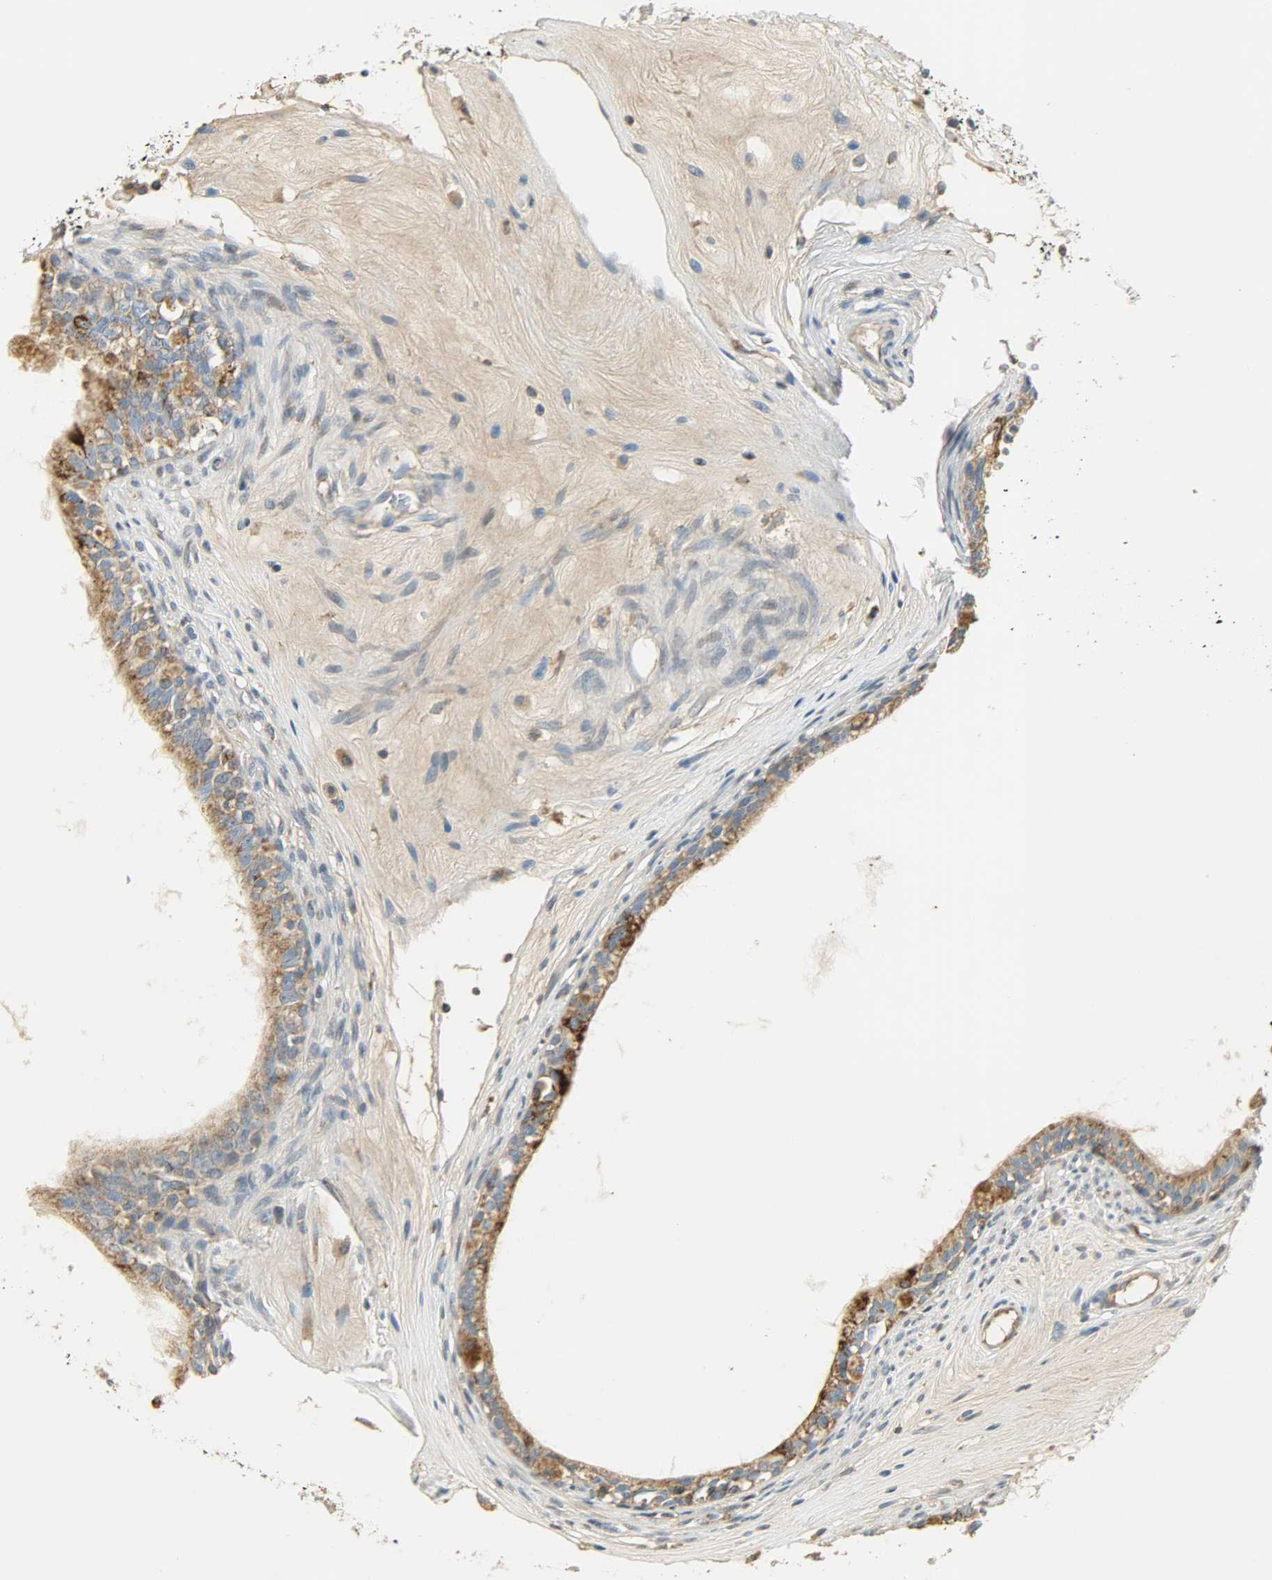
{"staining": {"intensity": "moderate", "quantity": ">75%", "location": "cytoplasmic/membranous"}, "tissue": "epididymis", "cell_type": "Glandular cells", "image_type": "normal", "snomed": [{"axis": "morphology", "description": "Normal tissue, NOS"}, {"axis": "morphology", "description": "Inflammation, NOS"}, {"axis": "topography", "description": "Epididymis"}], "caption": "Immunohistochemical staining of unremarkable human epididymis demonstrates moderate cytoplasmic/membranous protein expression in about >75% of glandular cells.", "gene": "NNT", "patient": {"sex": "male", "age": 84}}